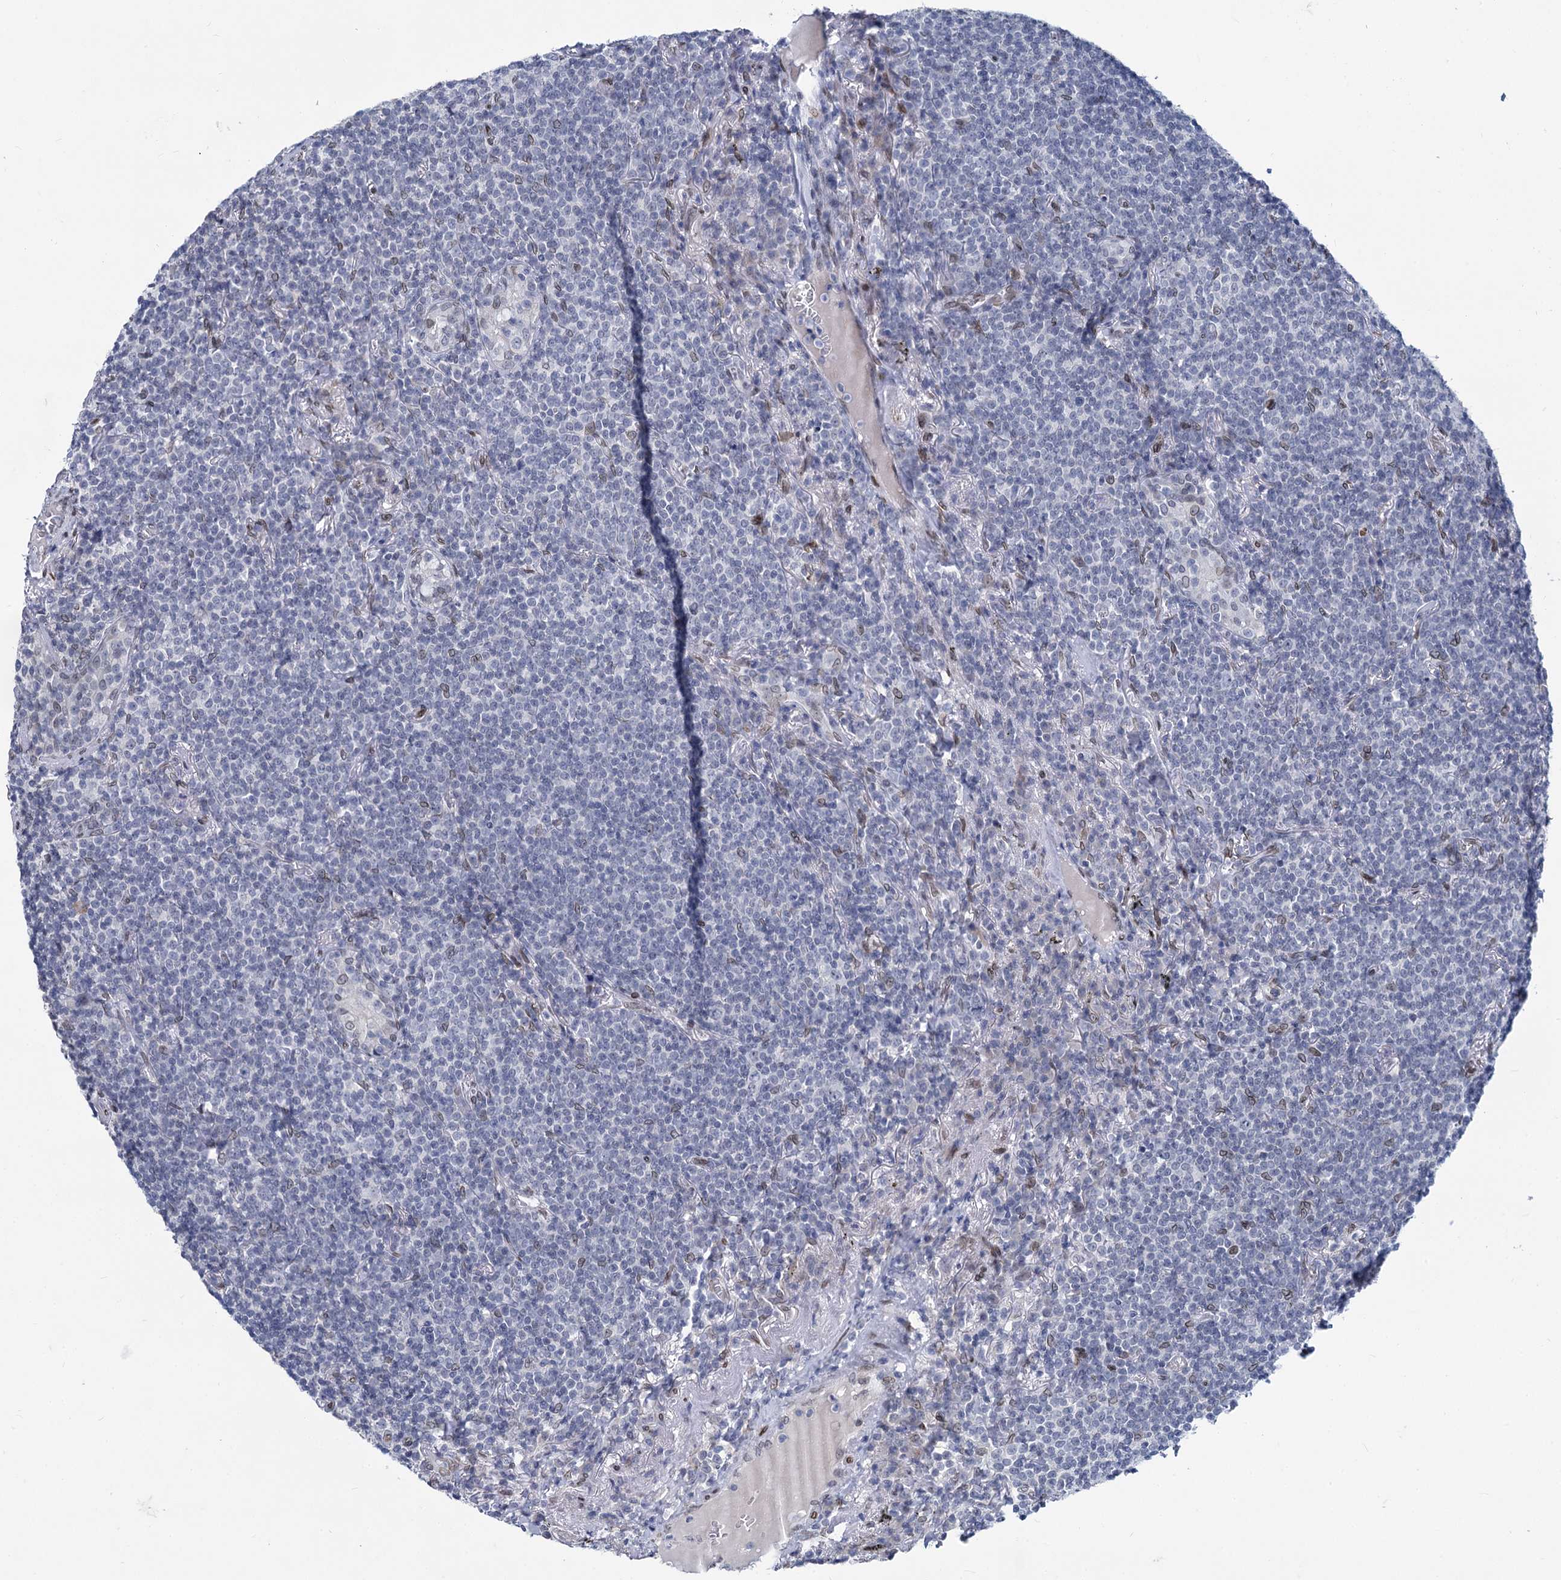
{"staining": {"intensity": "negative", "quantity": "none", "location": "none"}, "tissue": "lymphoma", "cell_type": "Tumor cells", "image_type": "cancer", "snomed": [{"axis": "morphology", "description": "Malignant lymphoma, non-Hodgkin's type, Low grade"}, {"axis": "topography", "description": "Lung"}], "caption": "There is no significant positivity in tumor cells of malignant lymphoma, non-Hodgkin's type (low-grade).", "gene": "PRSS35", "patient": {"sex": "female", "age": 71}}